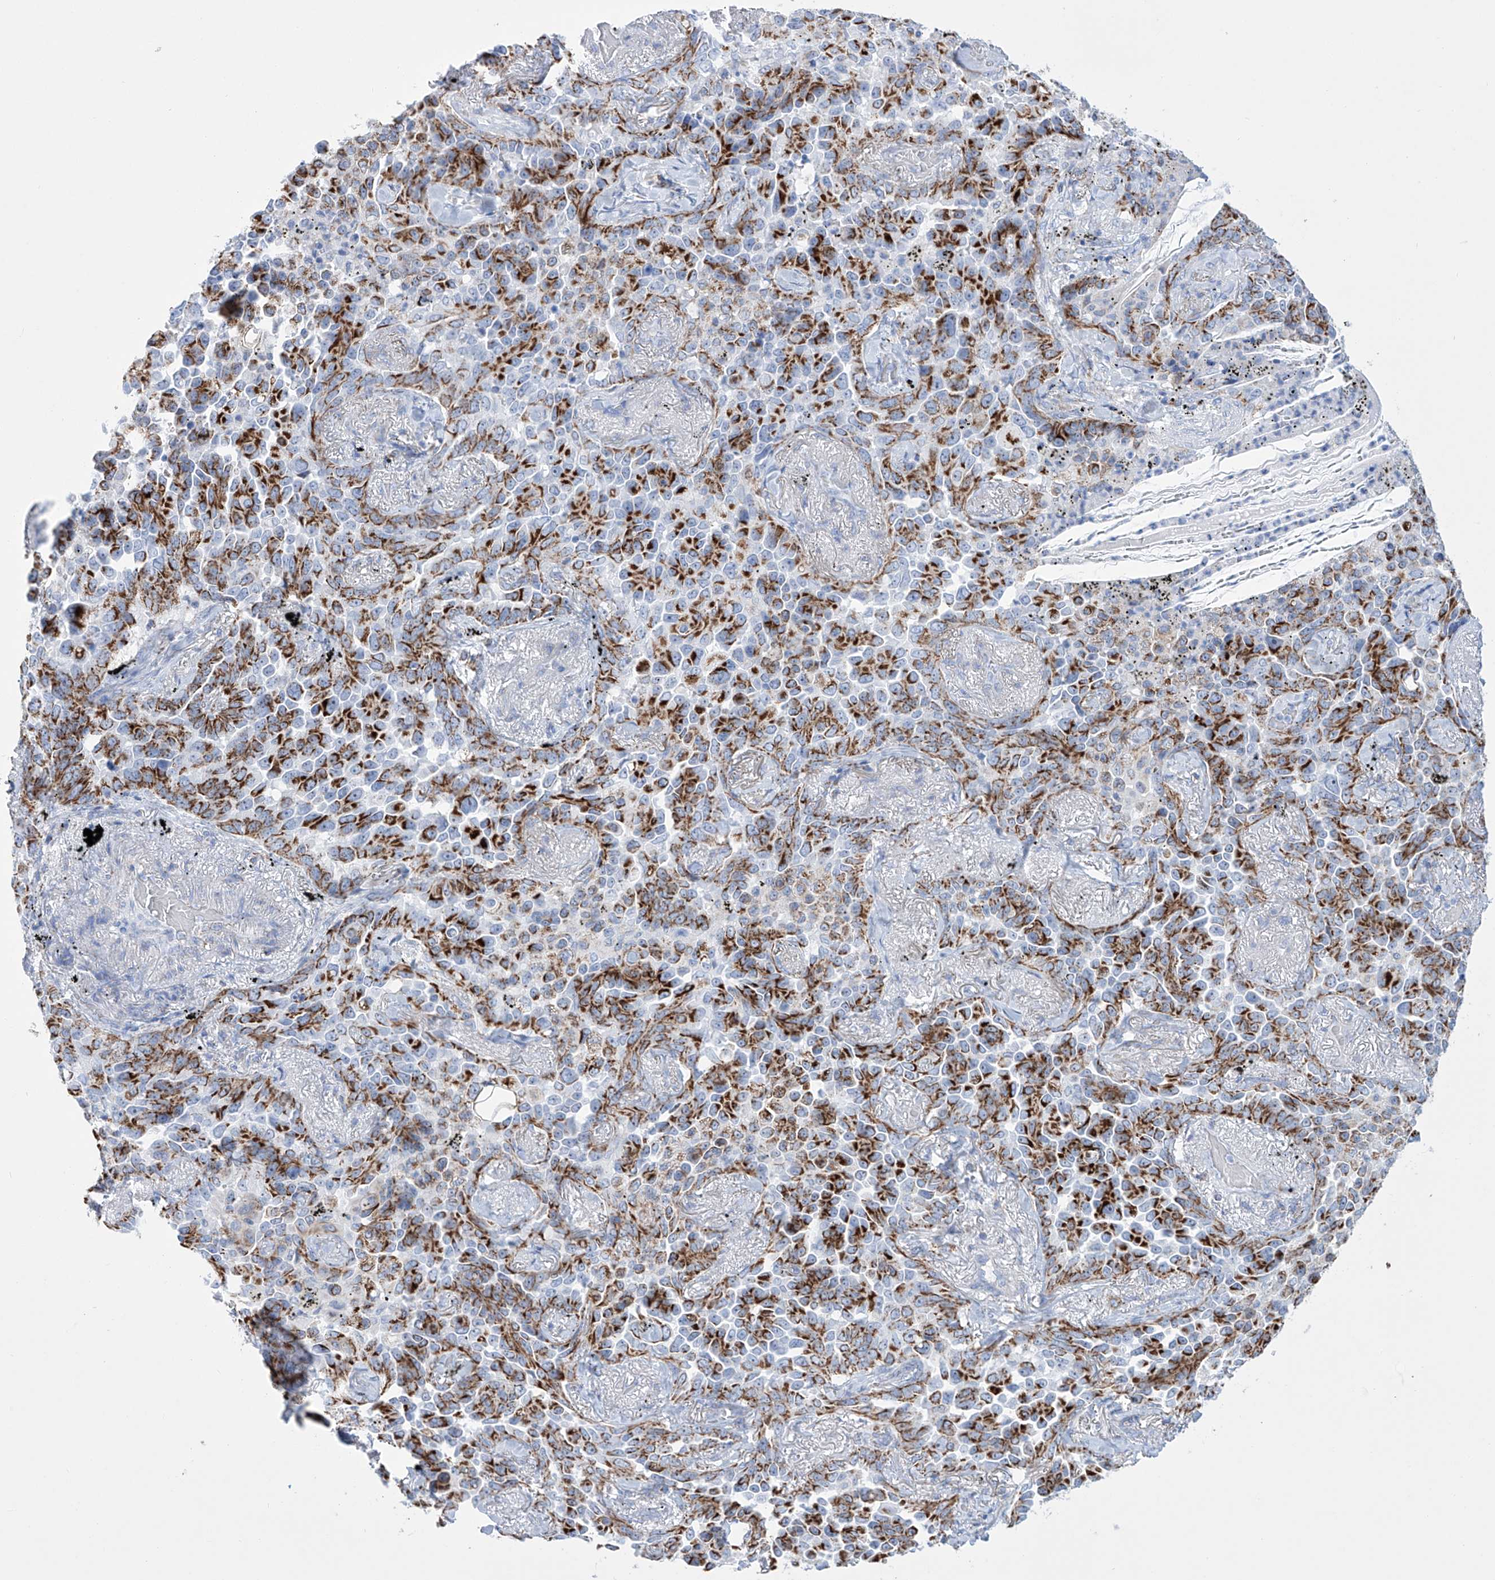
{"staining": {"intensity": "strong", "quantity": ">75%", "location": "cytoplasmic/membranous"}, "tissue": "lung cancer", "cell_type": "Tumor cells", "image_type": "cancer", "snomed": [{"axis": "morphology", "description": "Adenocarcinoma, NOS"}, {"axis": "topography", "description": "Lung"}], "caption": "Immunohistochemistry (IHC) micrograph of lung cancer (adenocarcinoma) stained for a protein (brown), which demonstrates high levels of strong cytoplasmic/membranous expression in approximately >75% of tumor cells.", "gene": "ALDH6A1", "patient": {"sex": "female", "age": 67}}